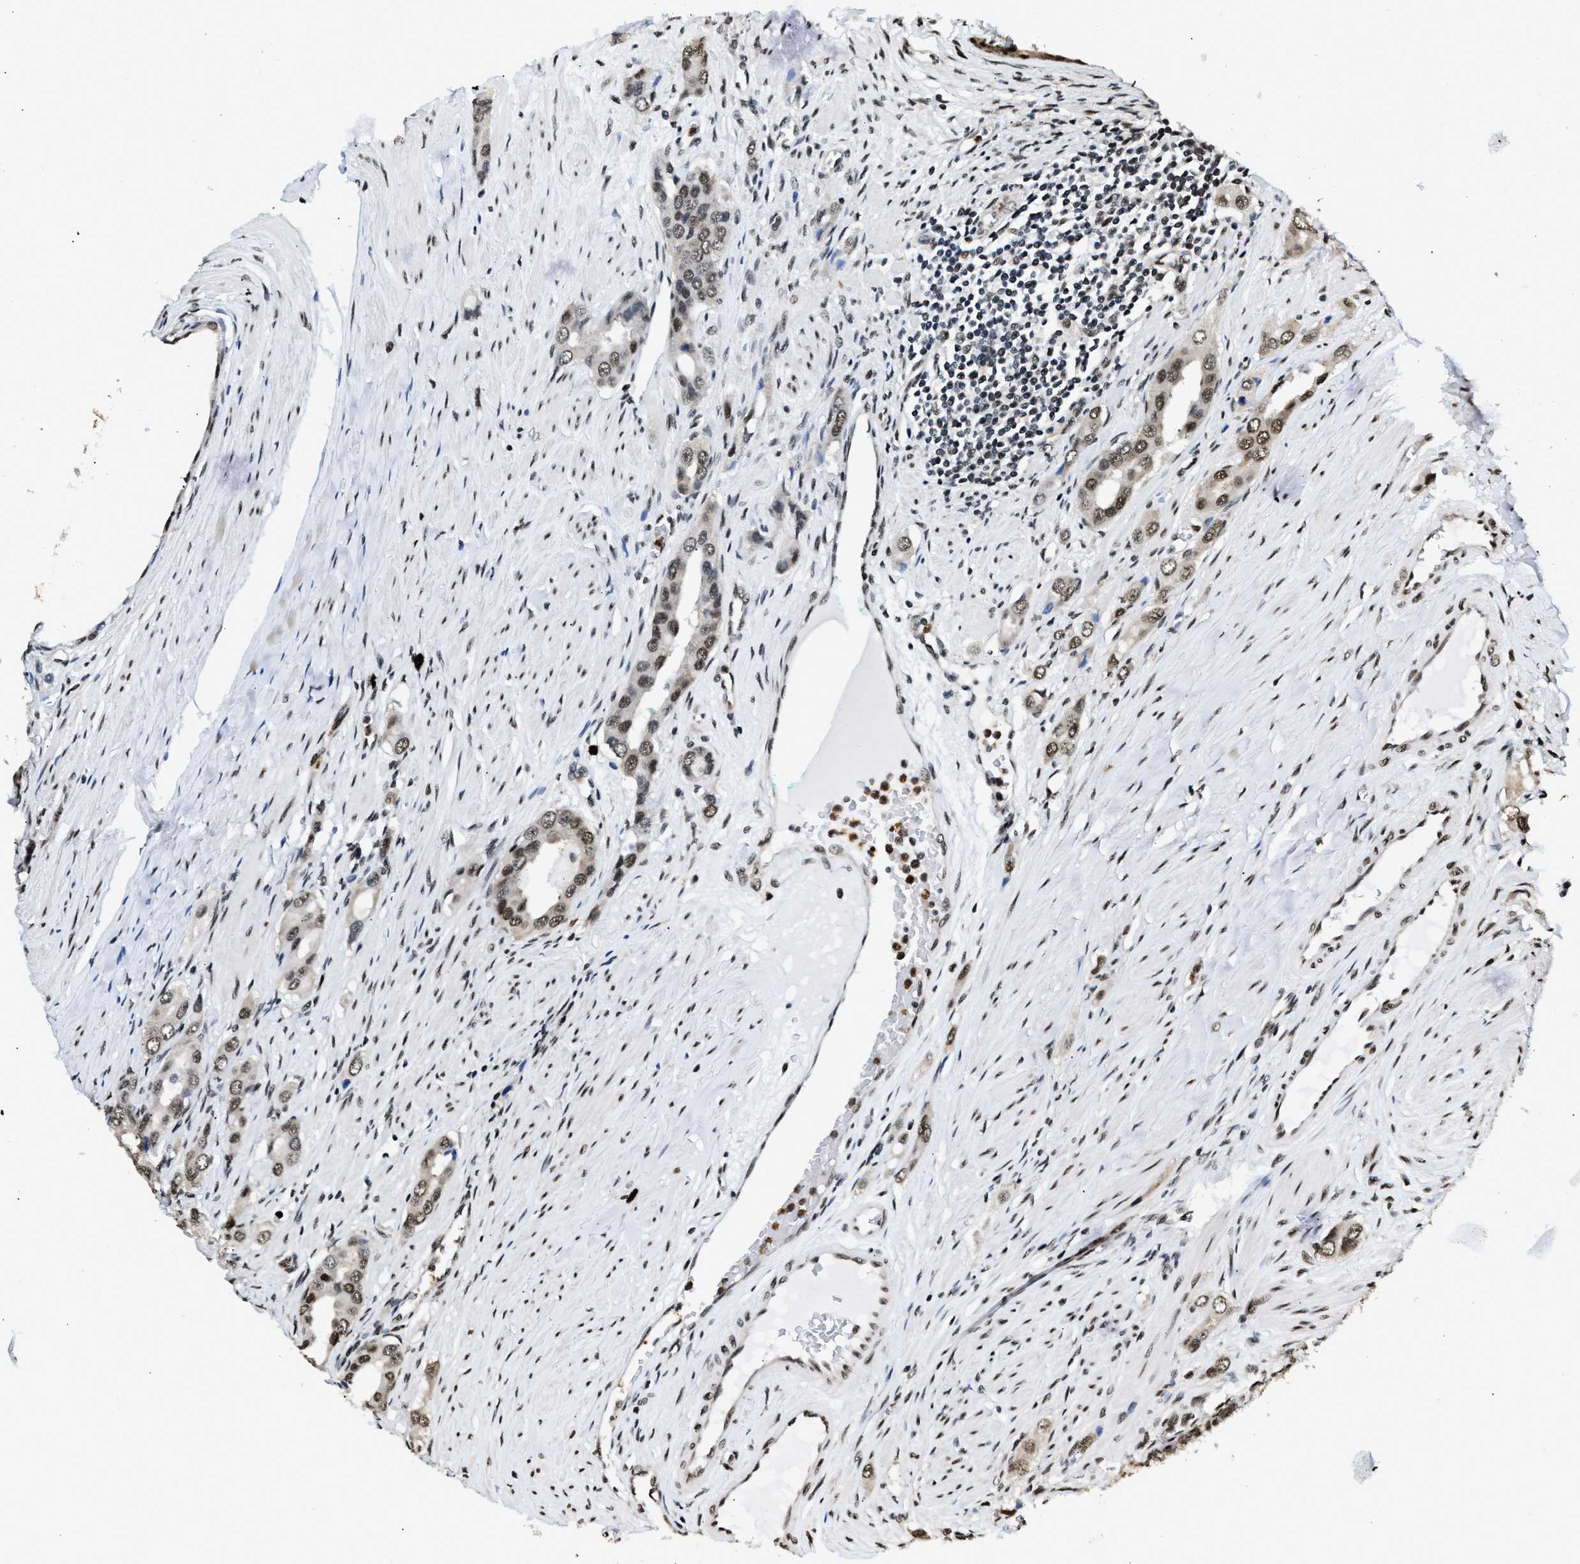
{"staining": {"intensity": "moderate", "quantity": "<25%", "location": "nuclear"}, "tissue": "prostate cancer", "cell_type": "Tumor cells", "image_type": "cancer", "snomed": [{"axis": "morphology", "description": "Adenocarcinoma, High grade"}, {"axis": "topography", "description": "Prostate"}], "caption": "This is a photomicrograph of immunohistochemistry (IHC) staining of prostate cancer, which shows moderate expression in the nuclear of tumor cells.", "gene": "CCNDBP1", "patient": {"sex": "male", "age": 52}}